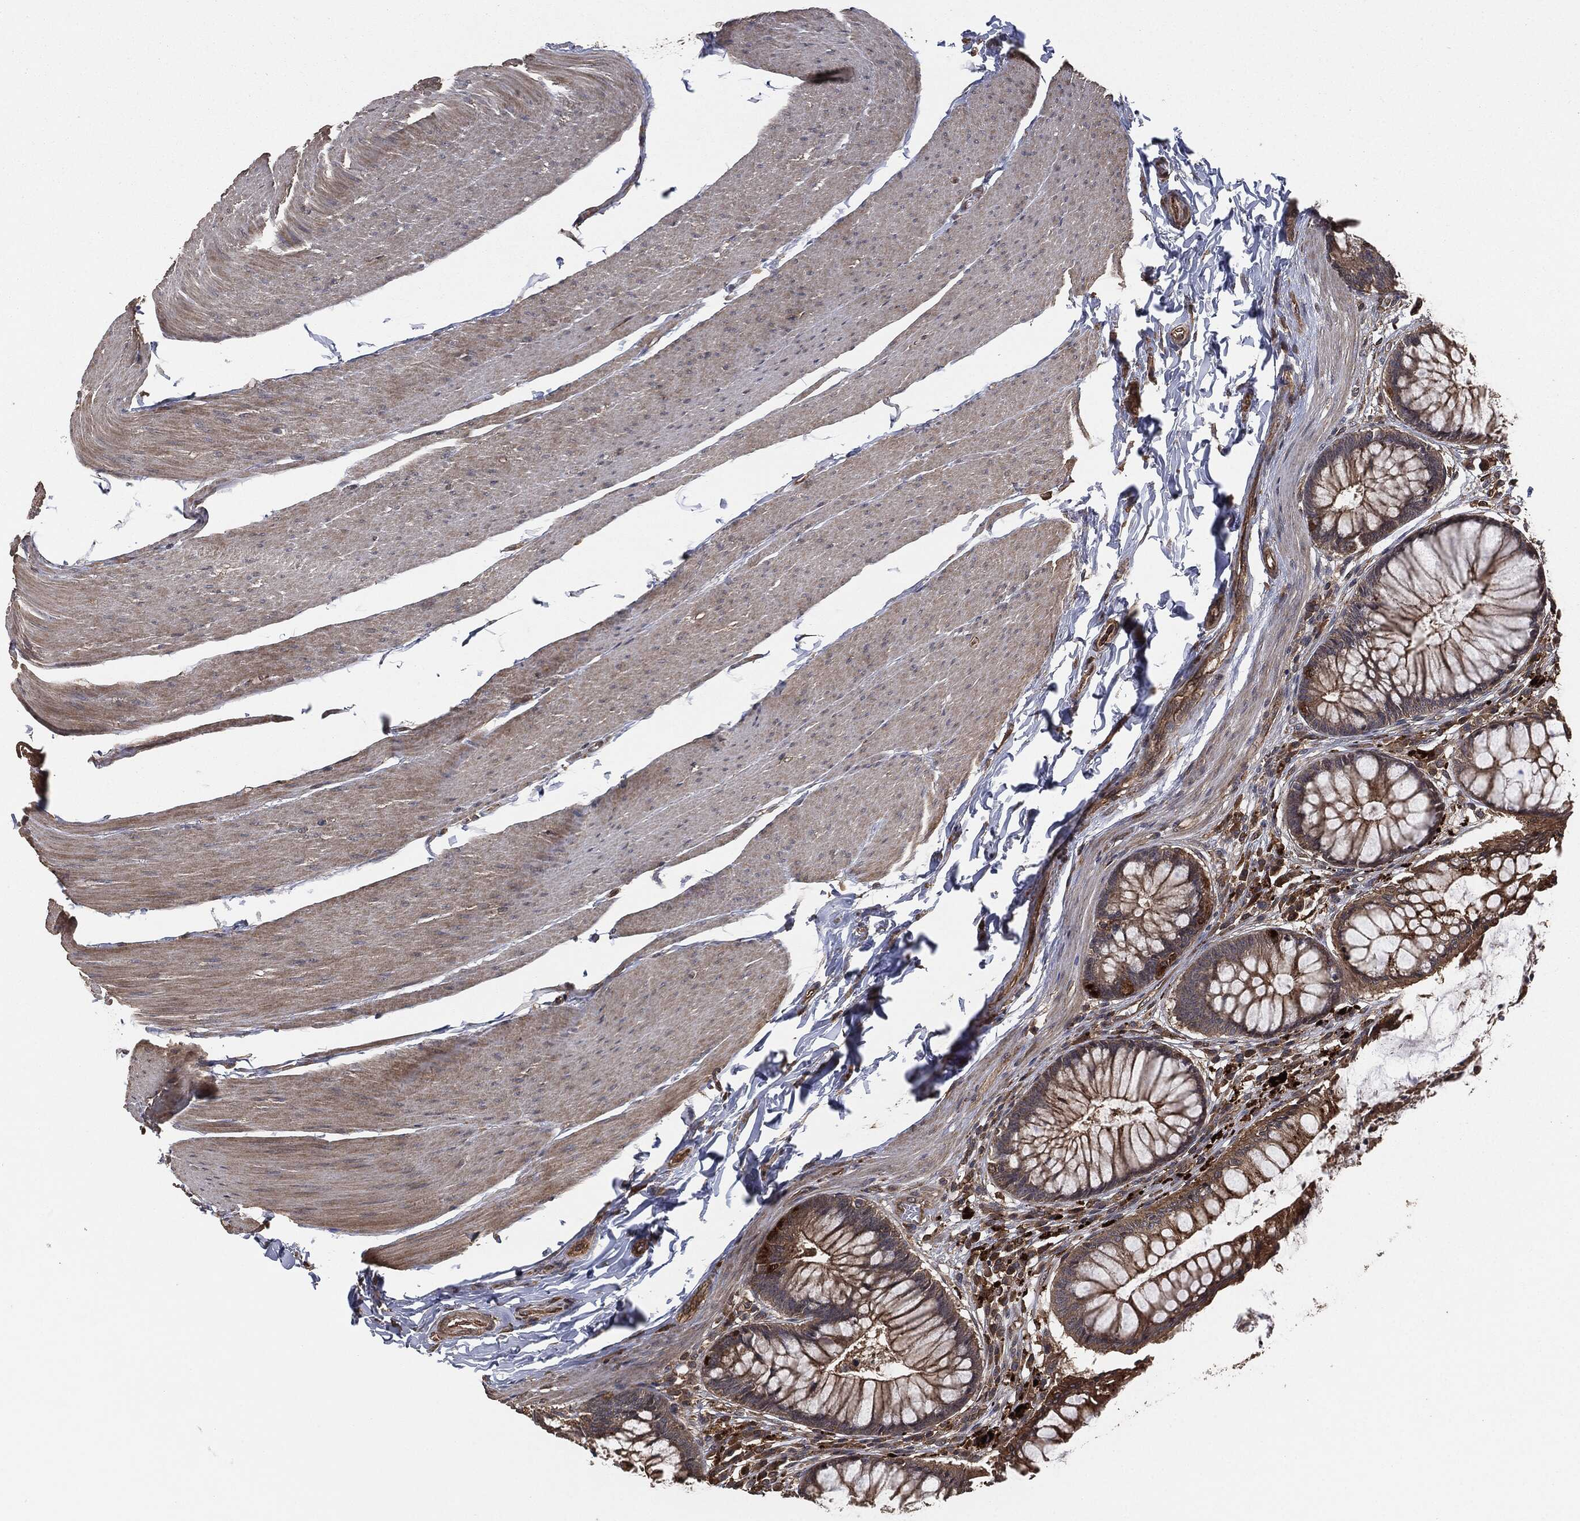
{"staining": {"intensity": "moderate", "quantity": ">75%", "location": "cytoplasmic/membranous"}, "tissue": "rectum", "cell_type": "Glandular cells", "image_type": "normal", "snomed": [{"axis": "morphology", "description": "Normal tissue, NOS"}, {"axis": "topography", "description": "Rectum"}], "caption": "An immunohistochemistry (IHC) image of unremarkable tissue is shown. Protein staining in brown labels moderate cytoplasmic/membranous positivity in rectum within glandular cells. (IHC, brightfield microscopy, high magnification).", "gene": "ERBIN", "patient": {"sex": "female", "age": 58}}